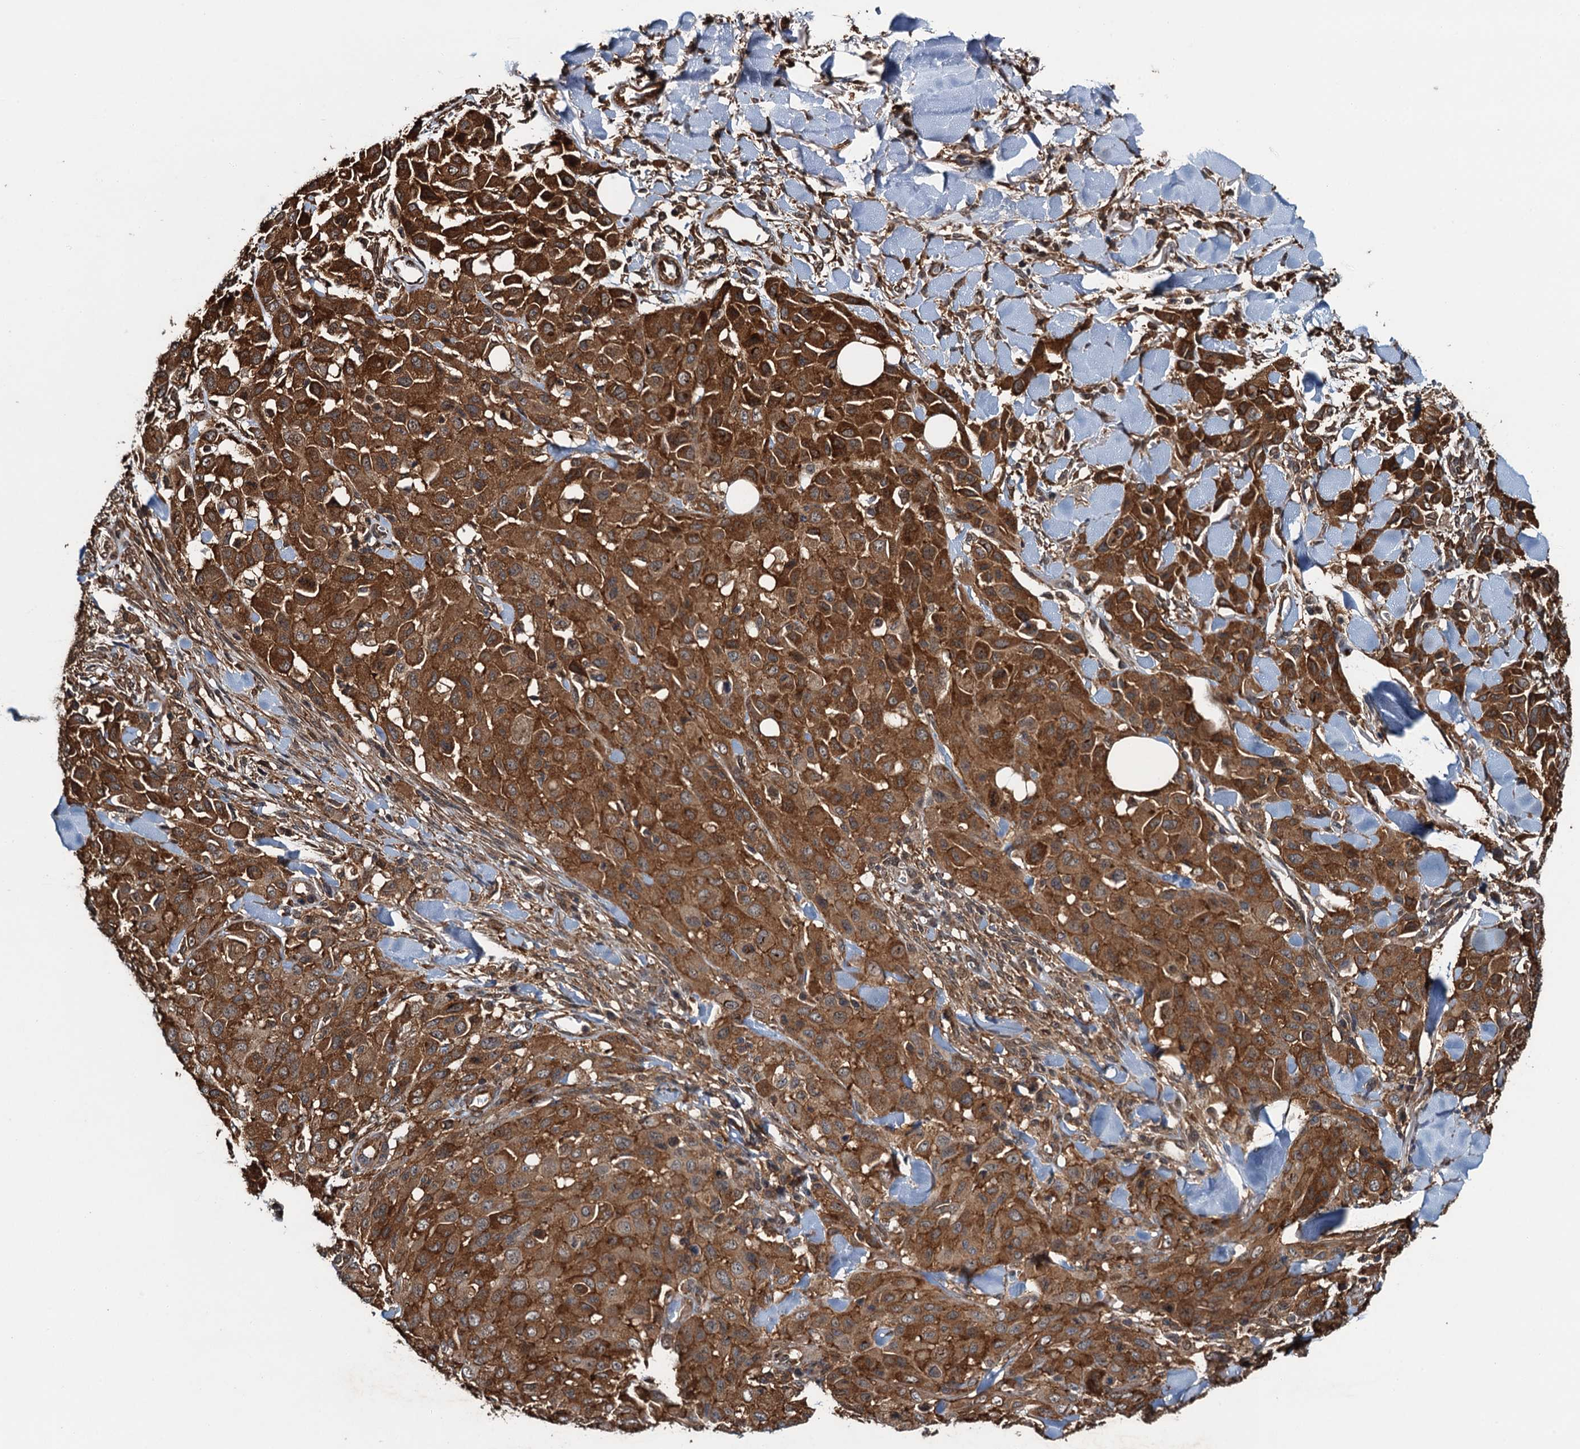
{"staining": {"intensity": "strong", "quantity": ">75%", "location": "cytoplasmic/membranous"}, "tissue": "melanoma", "cell_type": "Tumor cells", "image_type": "cancer", "snomed": [{"axis": "morphology", "description": "Malignant melanoma, Metastatic site"}, {"axis": "topography", "description": "Skin"}], "caption": "Malignant melanoma (metastatic site) stained with immunohistochemistry exhibits strong cytoplasmic/membranous expression in about >75% of tumor cells.", "gene": "WHAMM", "patient": {"sex": "female", "age": 81}}